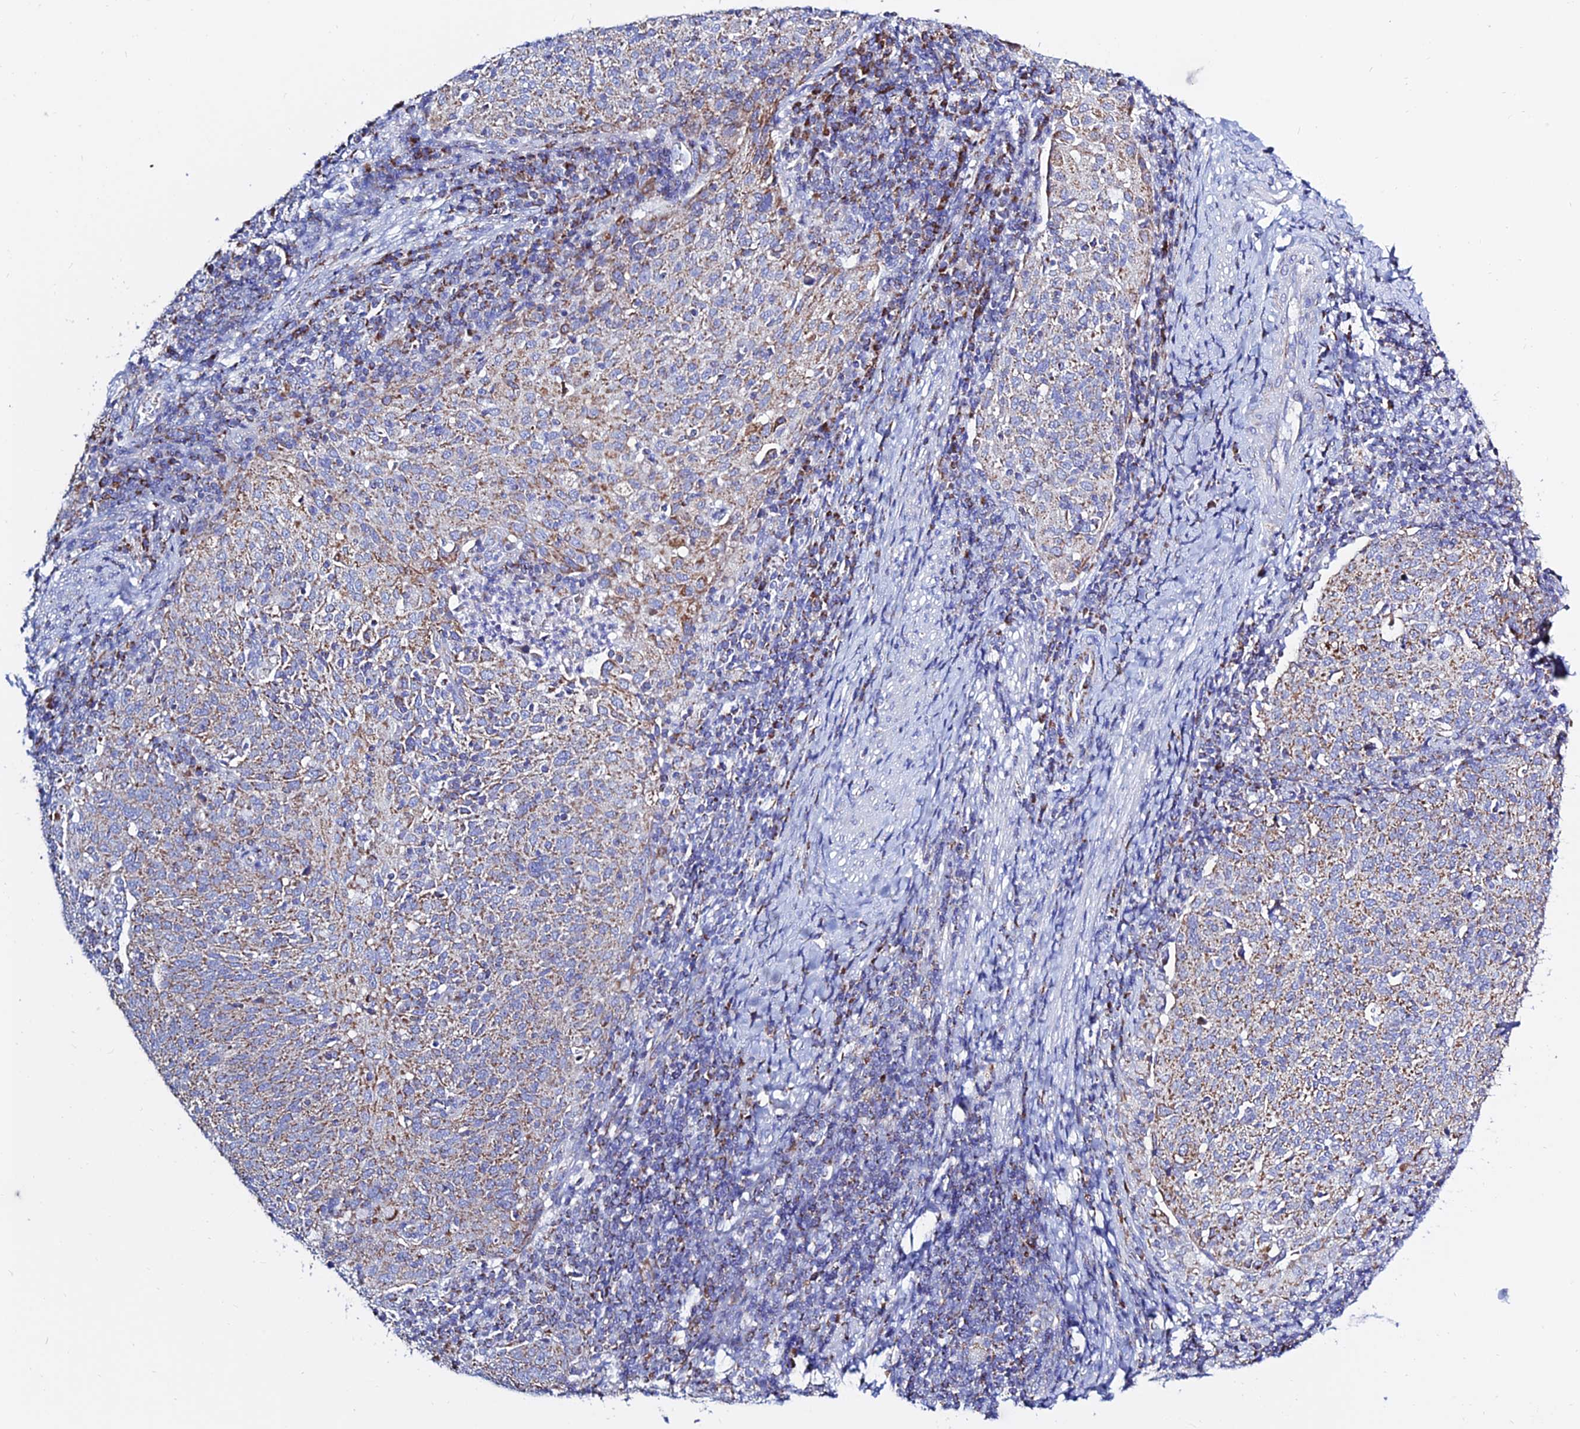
{"staining": {"intensity": "moderate", "quantity": ">75%", "location": "cytoplasmic/membranous"}, "tissue": "cervical cancer", "cell_type": "Tumor cells", "image_type": "cancer", "snomed": [{"axis": "morphology", "description": "Squamous cell carcinoma, NOS"}, {"axis": "topography", "description": "Cervix"}], "caption": "Moderate cytoplasmic/membranous positivity is identified in approximately >75% of tumor cells in squamous cell carcinoma (cervical).", "gene": "MGST1", "patient": {"sex": "female", "age": 52}}